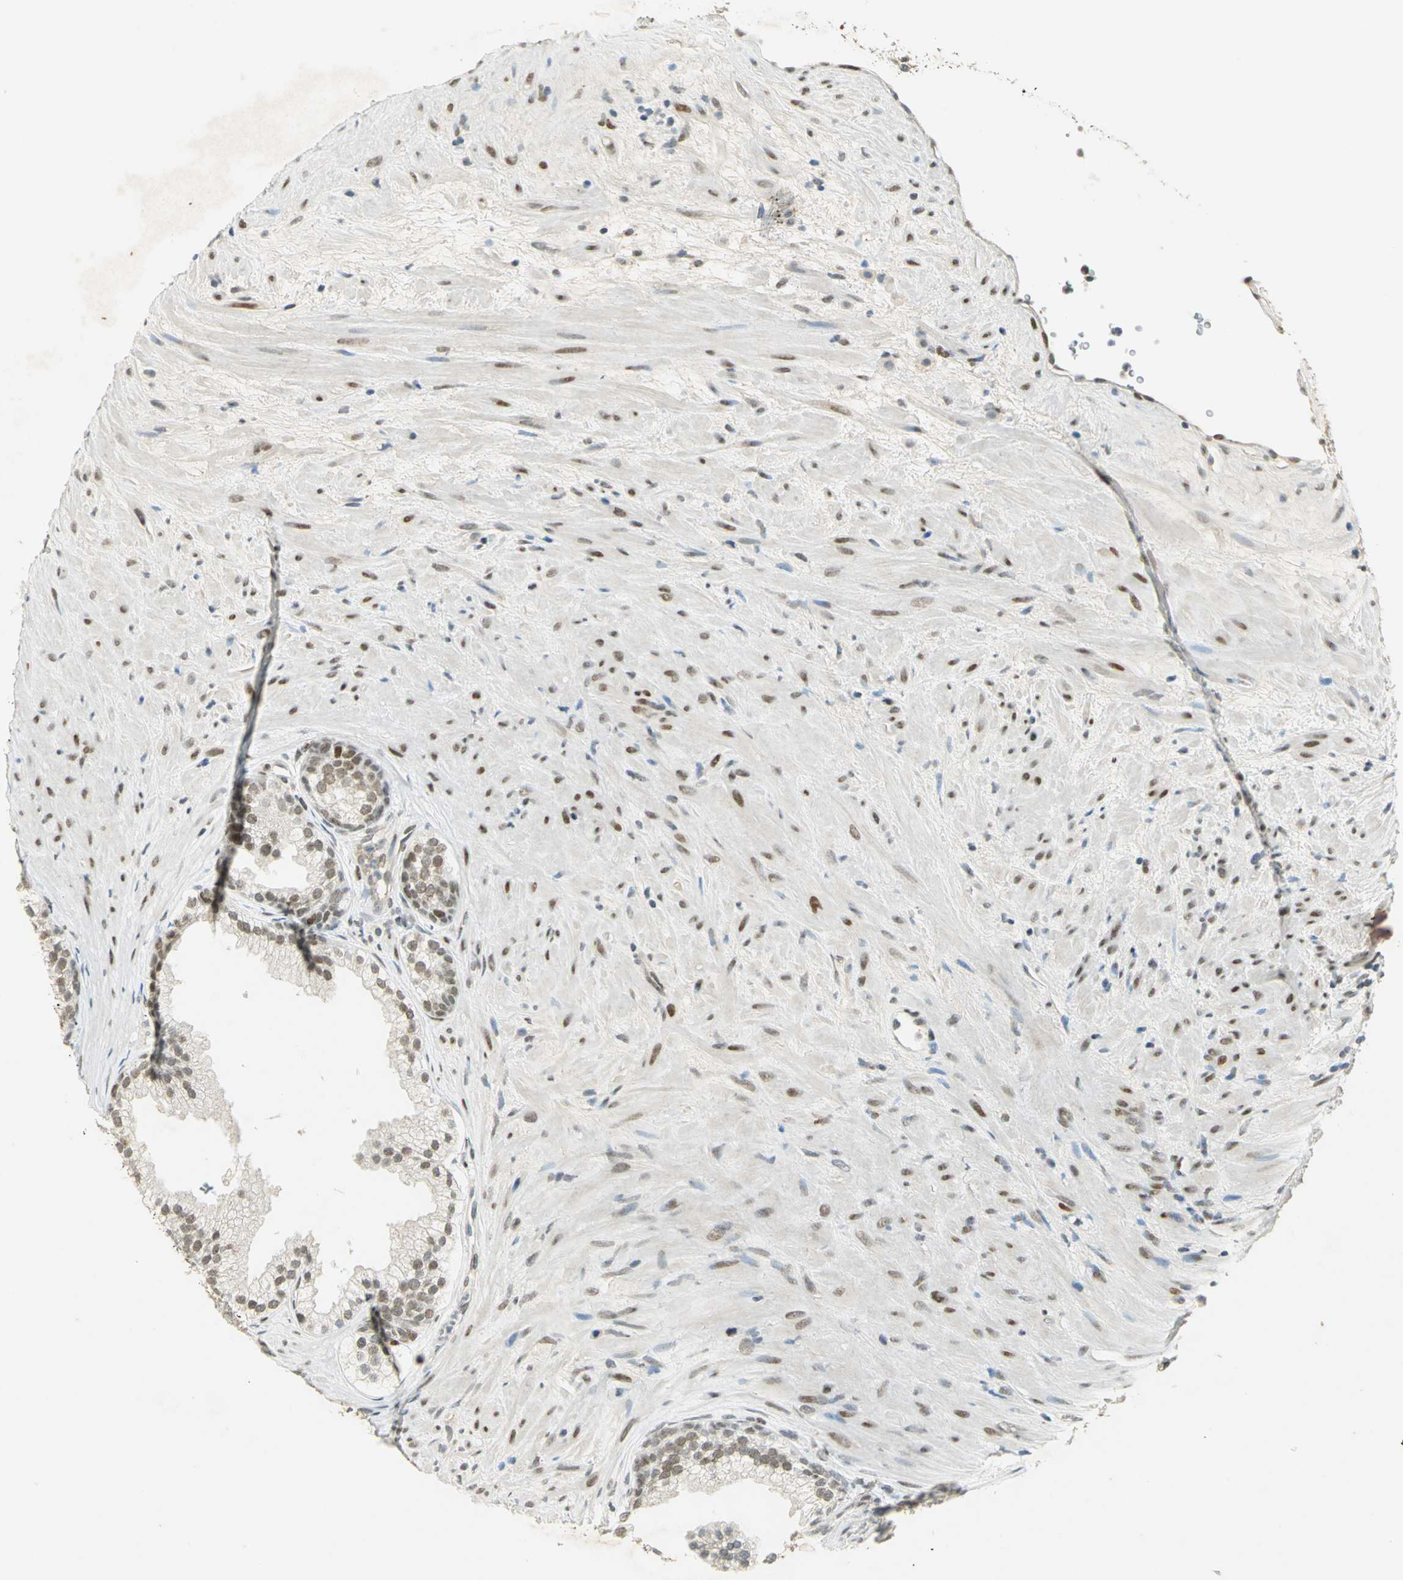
{"staining": {"intensity": "moderate", "quantity": ">75%", "location": "nuclear"}, "tissue": "prostate", "cell_type": "Glandular cells", "image_type": "normal", "snomed": [{"axis": "morphology", "description": "Normal tissue, NOS"}, {"axis": "topography", "description": "Prostate"}], "caption": "Glandular cells reveal medium levels of moderate nuclear expression in about >75% of cells in unremarkable prostate.", "gene": "AK6", "patient": {"sex": "male", "age": 76}}